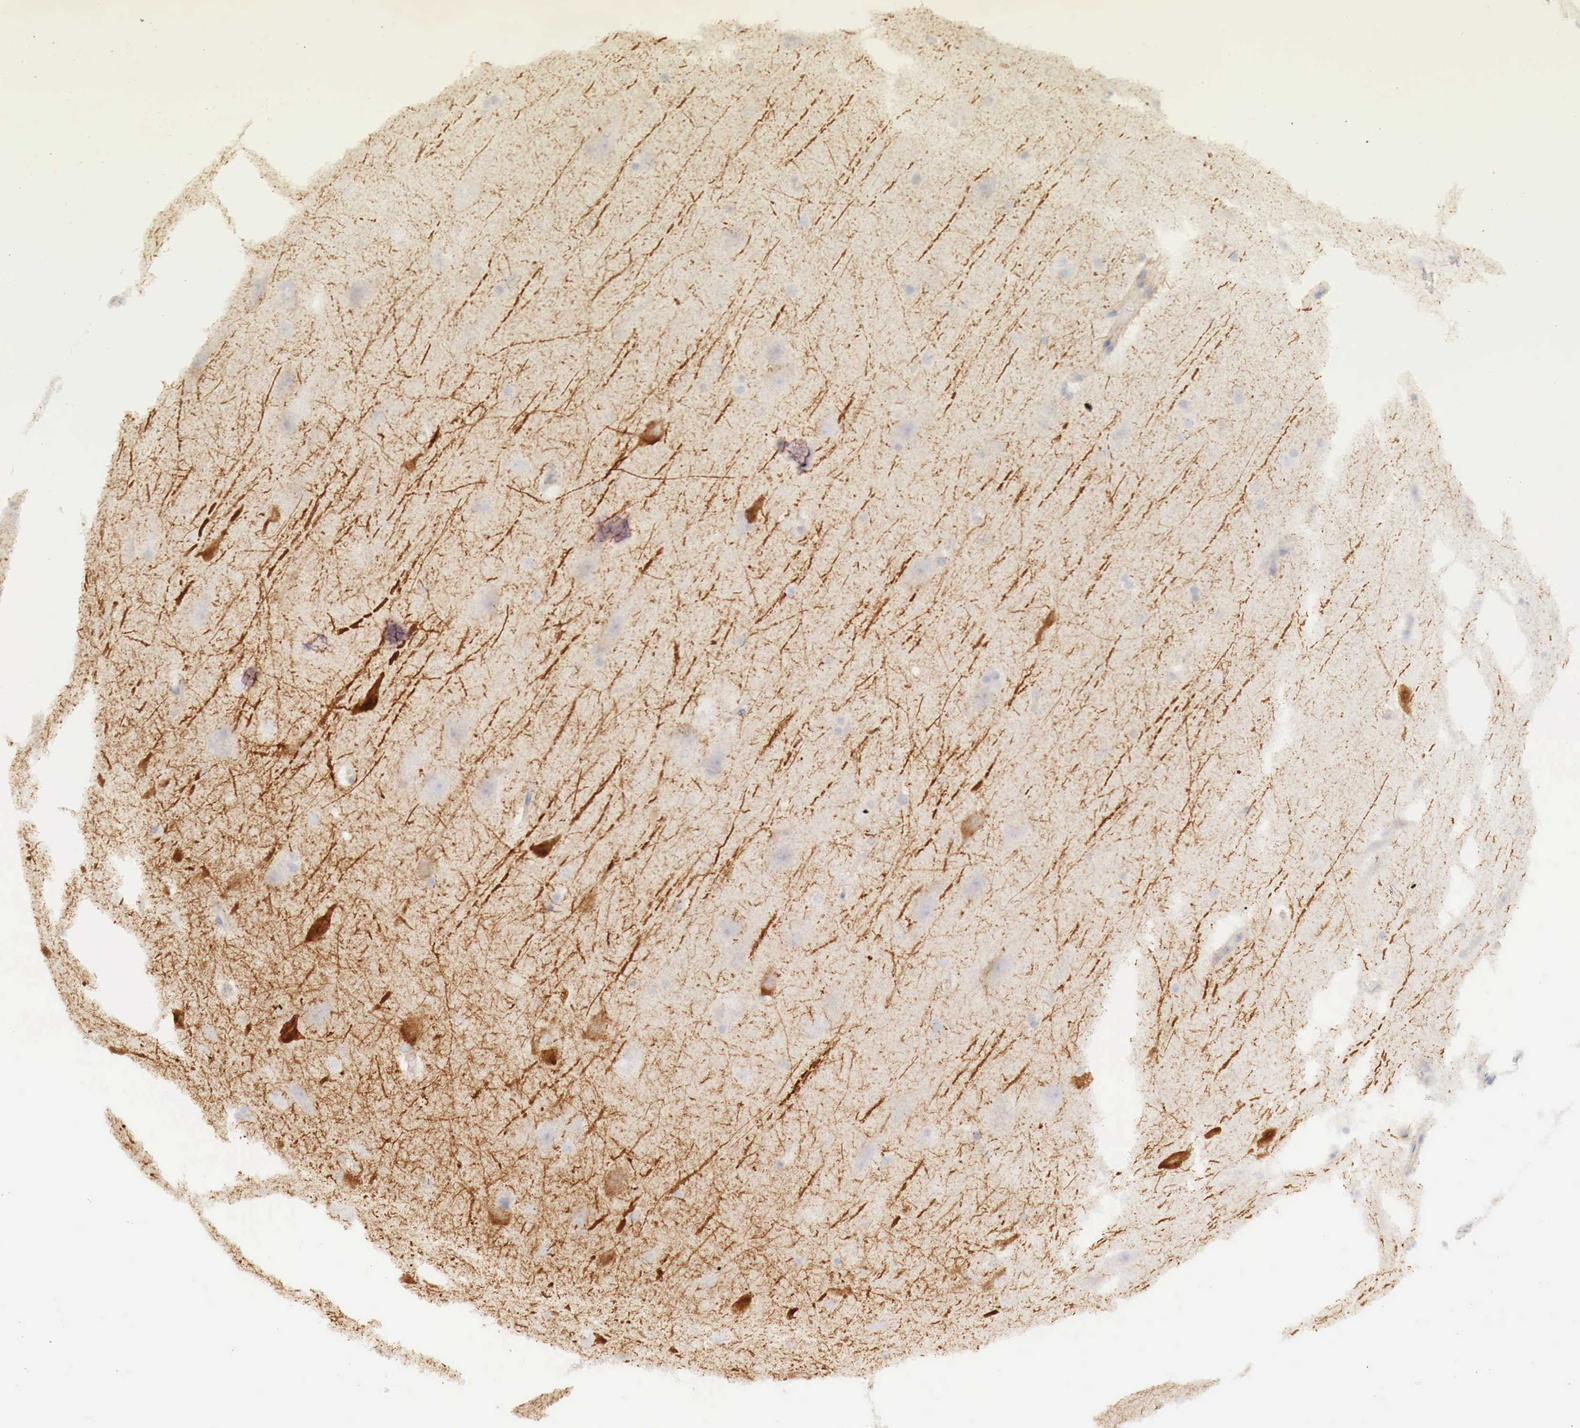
{"staining": {"intensity": "negative", "quantity": "none", "location": "none"}, "tissue": "cerebral cortex", "cell_type": "Endothelial cells", "image_type": "normal", "snomed": [{"axis": "morphology", "description": "Normal tissue, NOS"}, {"axis": "topography", "description": "Cerebral cortex"}, {"axis": "topography", "description": "Hippocampus"}], "caption": "This is an IHC micrograph of benign human cerebral cortex. There is no expression in endothelial cells.", "gene": "KLHDC7B", "patient": {"sex": "female", "age": 19}}